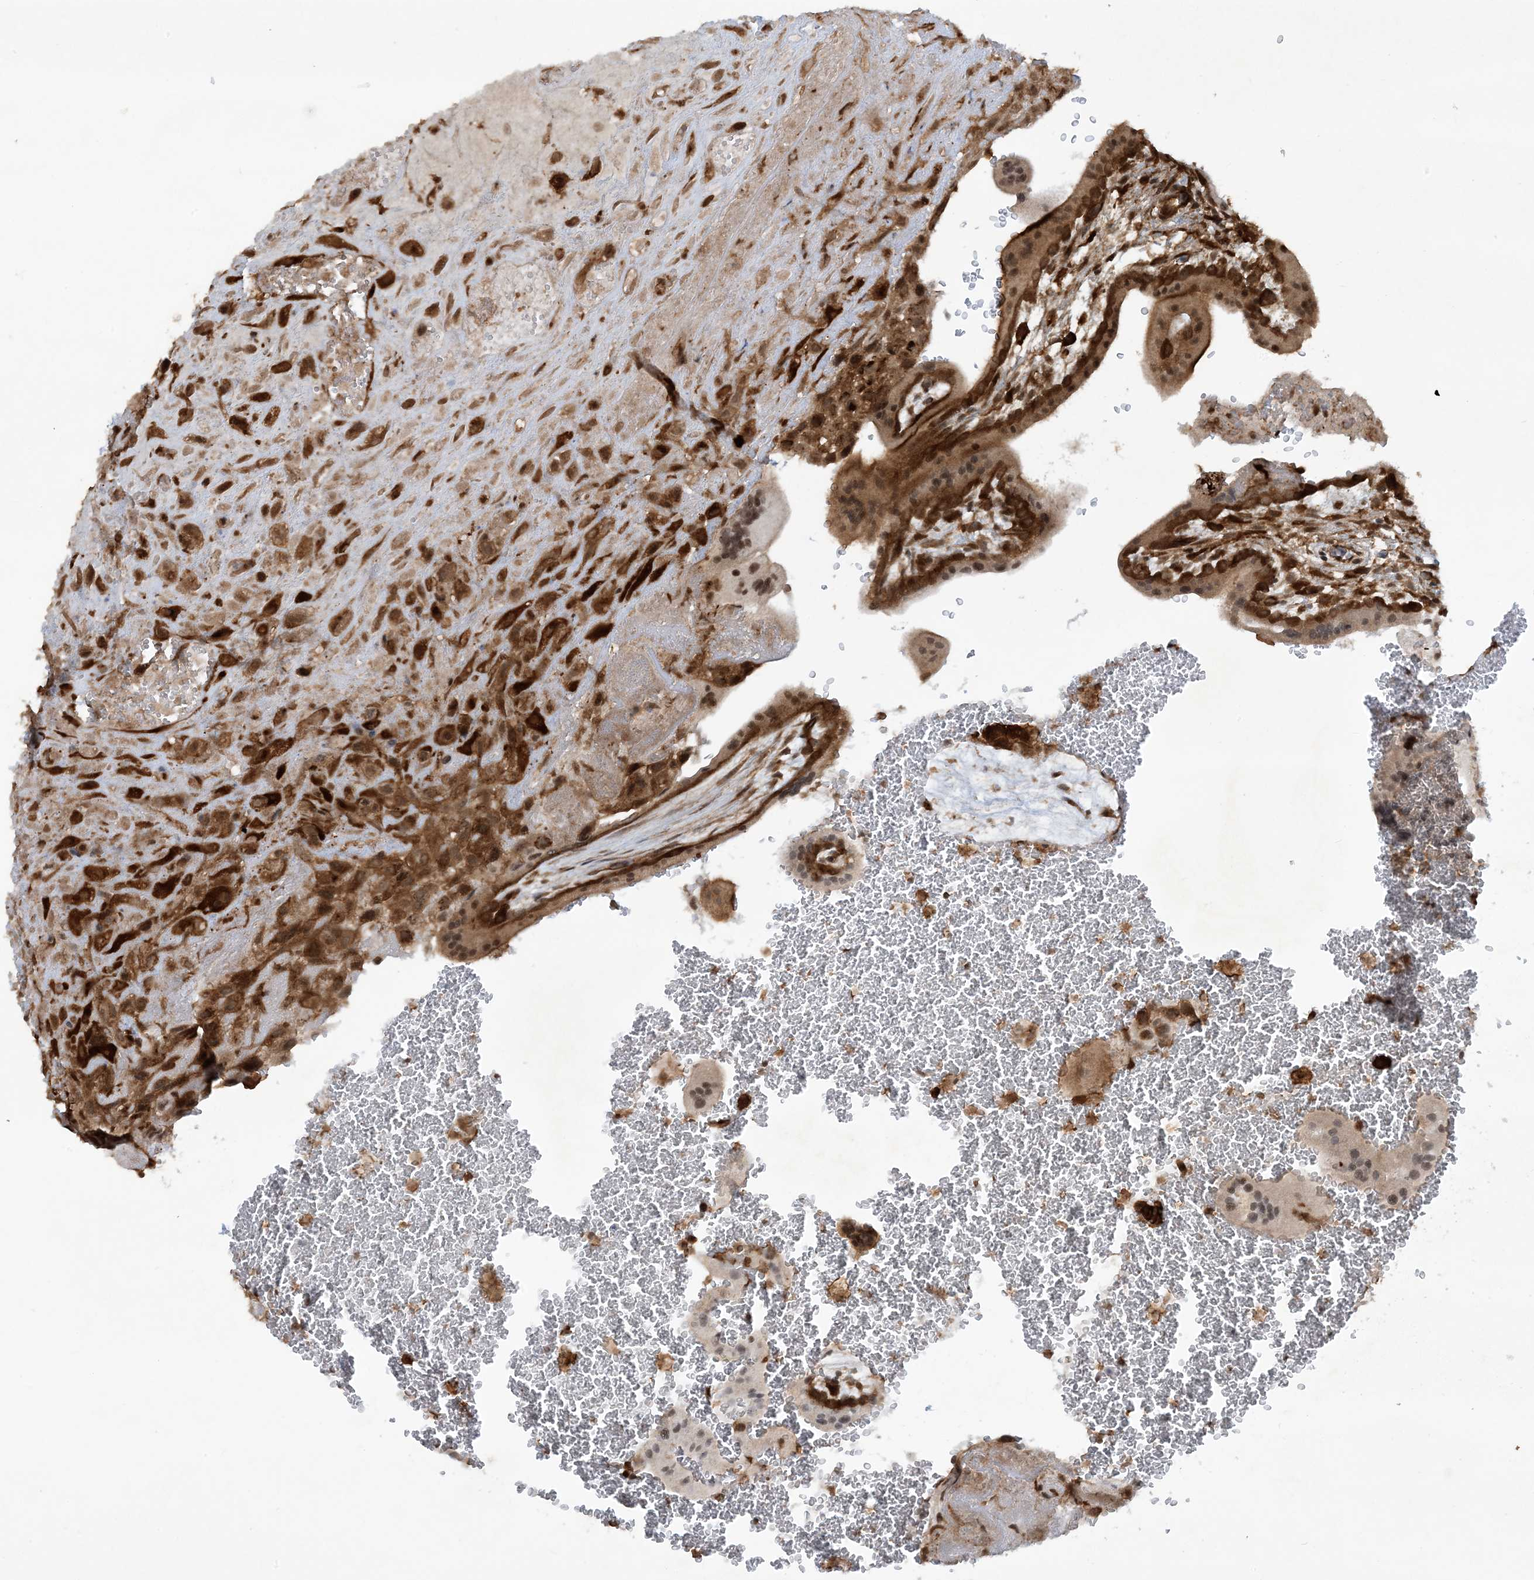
{"staining": {"intensity": "strong", "quantity": ">75%", "location": "cytoplasmic/membranous,nuclear"}, "tissue": "placenta", "cell_type": "Decidual cells", "image_type": "normal", "snomed": [{"axis": "morphology", "description": "Normal tissue, NOS"}, {"axis": "topography", "description": "Placenta"}], "caption": "Protein staining displays strong cytoplasmic/membranous,nuclear expression in about >75% of decidual cells in benign placenta.", "gene": "CERT1", "patient": {"sex": "female", "age": 35}}